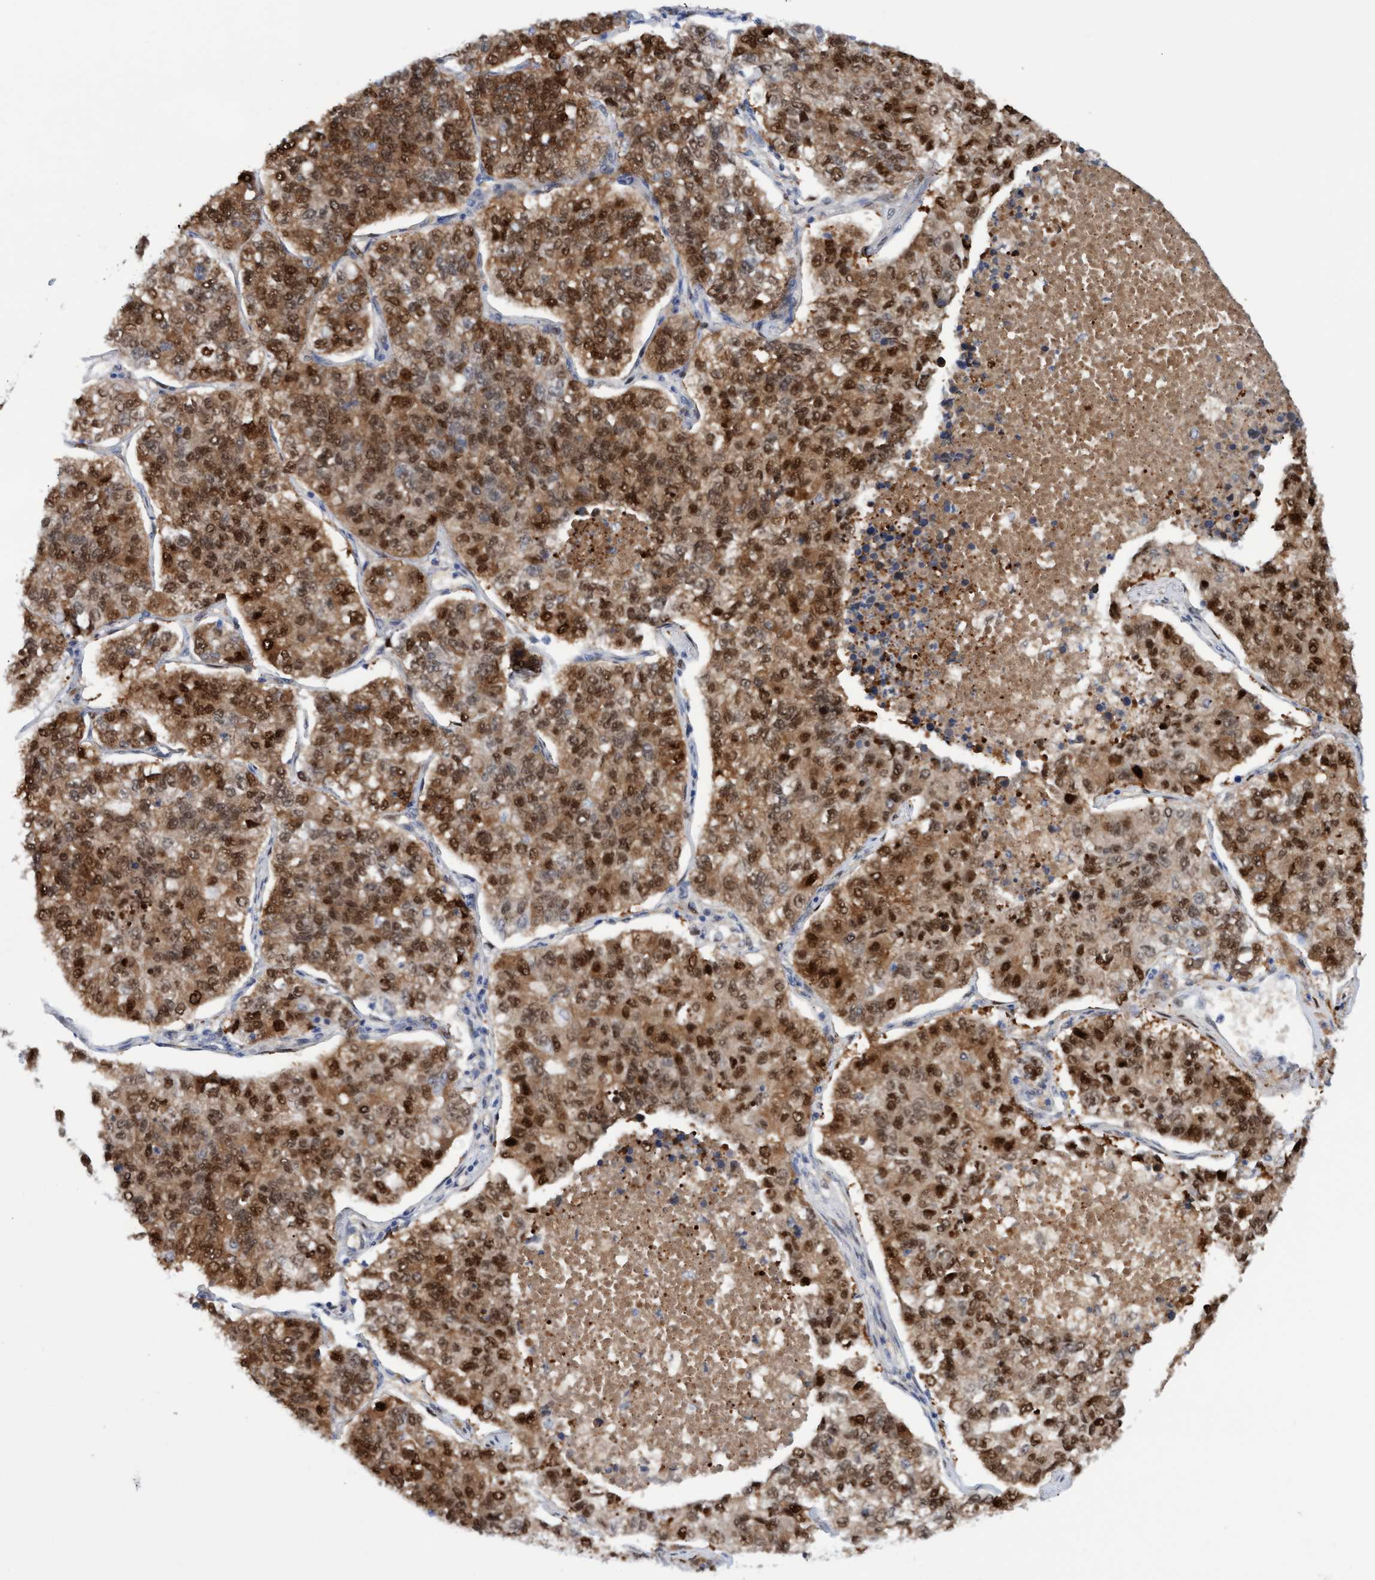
{"staining": {"intensity": "strong", "quantity": ">75%", "location": "cytoplasmic/membranous,nuclear"}, "tissue": "lung cancer", "cell_type": "Tumor cells", "image_type": "cancer", "snomed": [{"axis": "morphology", "description": "Adenocarcinoma, NOS"}, {"axis": "topography", "description": "Lung"}], "caption": "Adenocarcinoma (lung) tissue shows strong cytoplasmic/membranous and nuclear staining in about >75% of tumor cells The staining was performed using DAB (3,3'-diaminobenzidine) to visualize the protein expression in brown, while the nuclei were stained in blue with hematoxylin (Magnification: 20x).", "gene": "PINX1", "patient": {"sex": "male", "age": 49}}